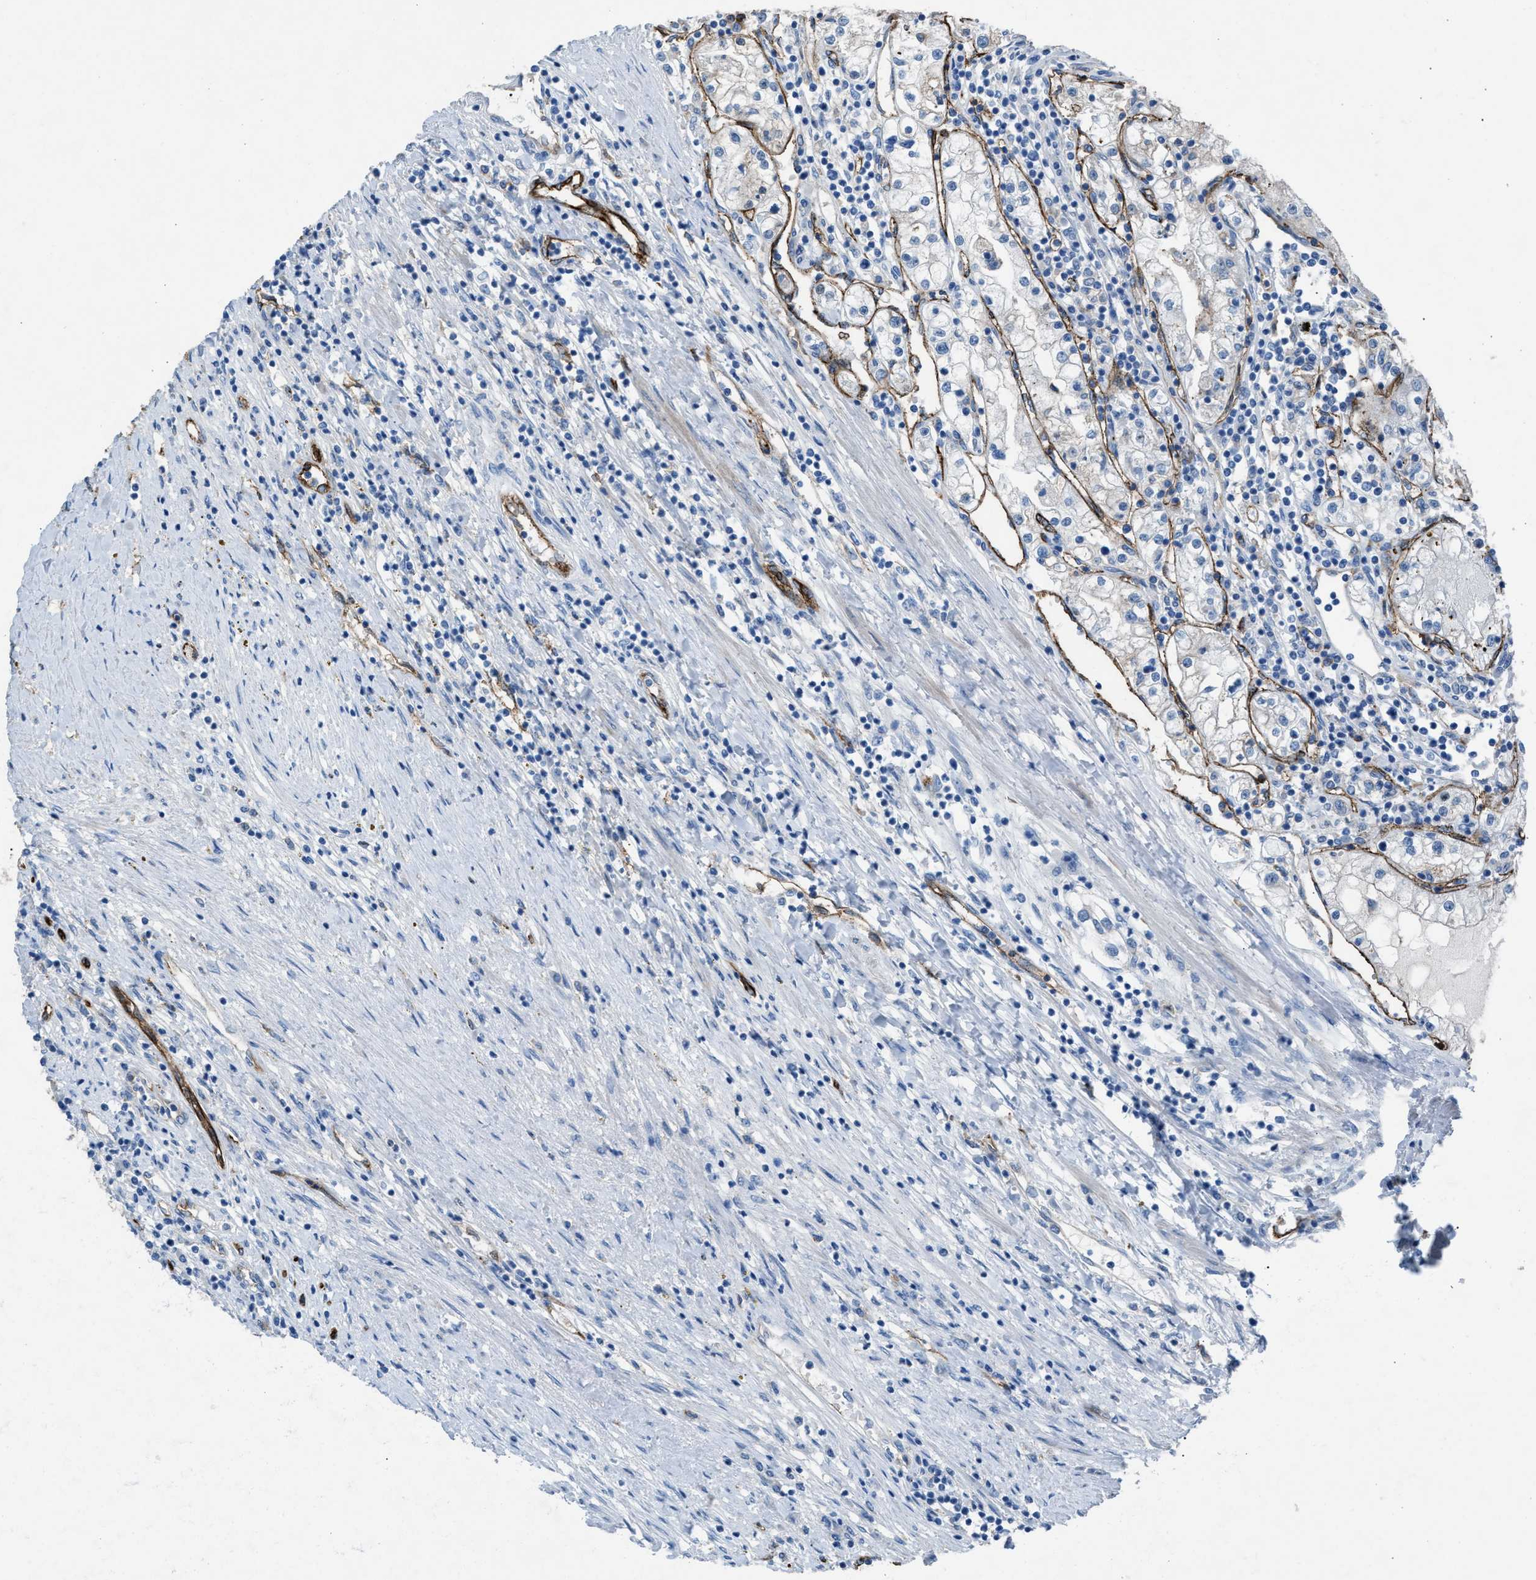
{"staining": {"intensity": "negative", "quantity": "none", "location": "none"}, "tissue": "renal cancer", "cell_type": "Tumor cells", "image_type": "cancer", "snomed": [{"axis": "morphology", "description": "Adenocarcinoma, NOS"}, {"axis": "topography", "description": "Kidney"}], "caption": "High power microscopy image of an immunohistochemistry (IHC) micrograph of renal cancer, revealing no significant staining in tumor cells.", "gene": "DYSF", "patient": {"sex": "male", "age": 68}}